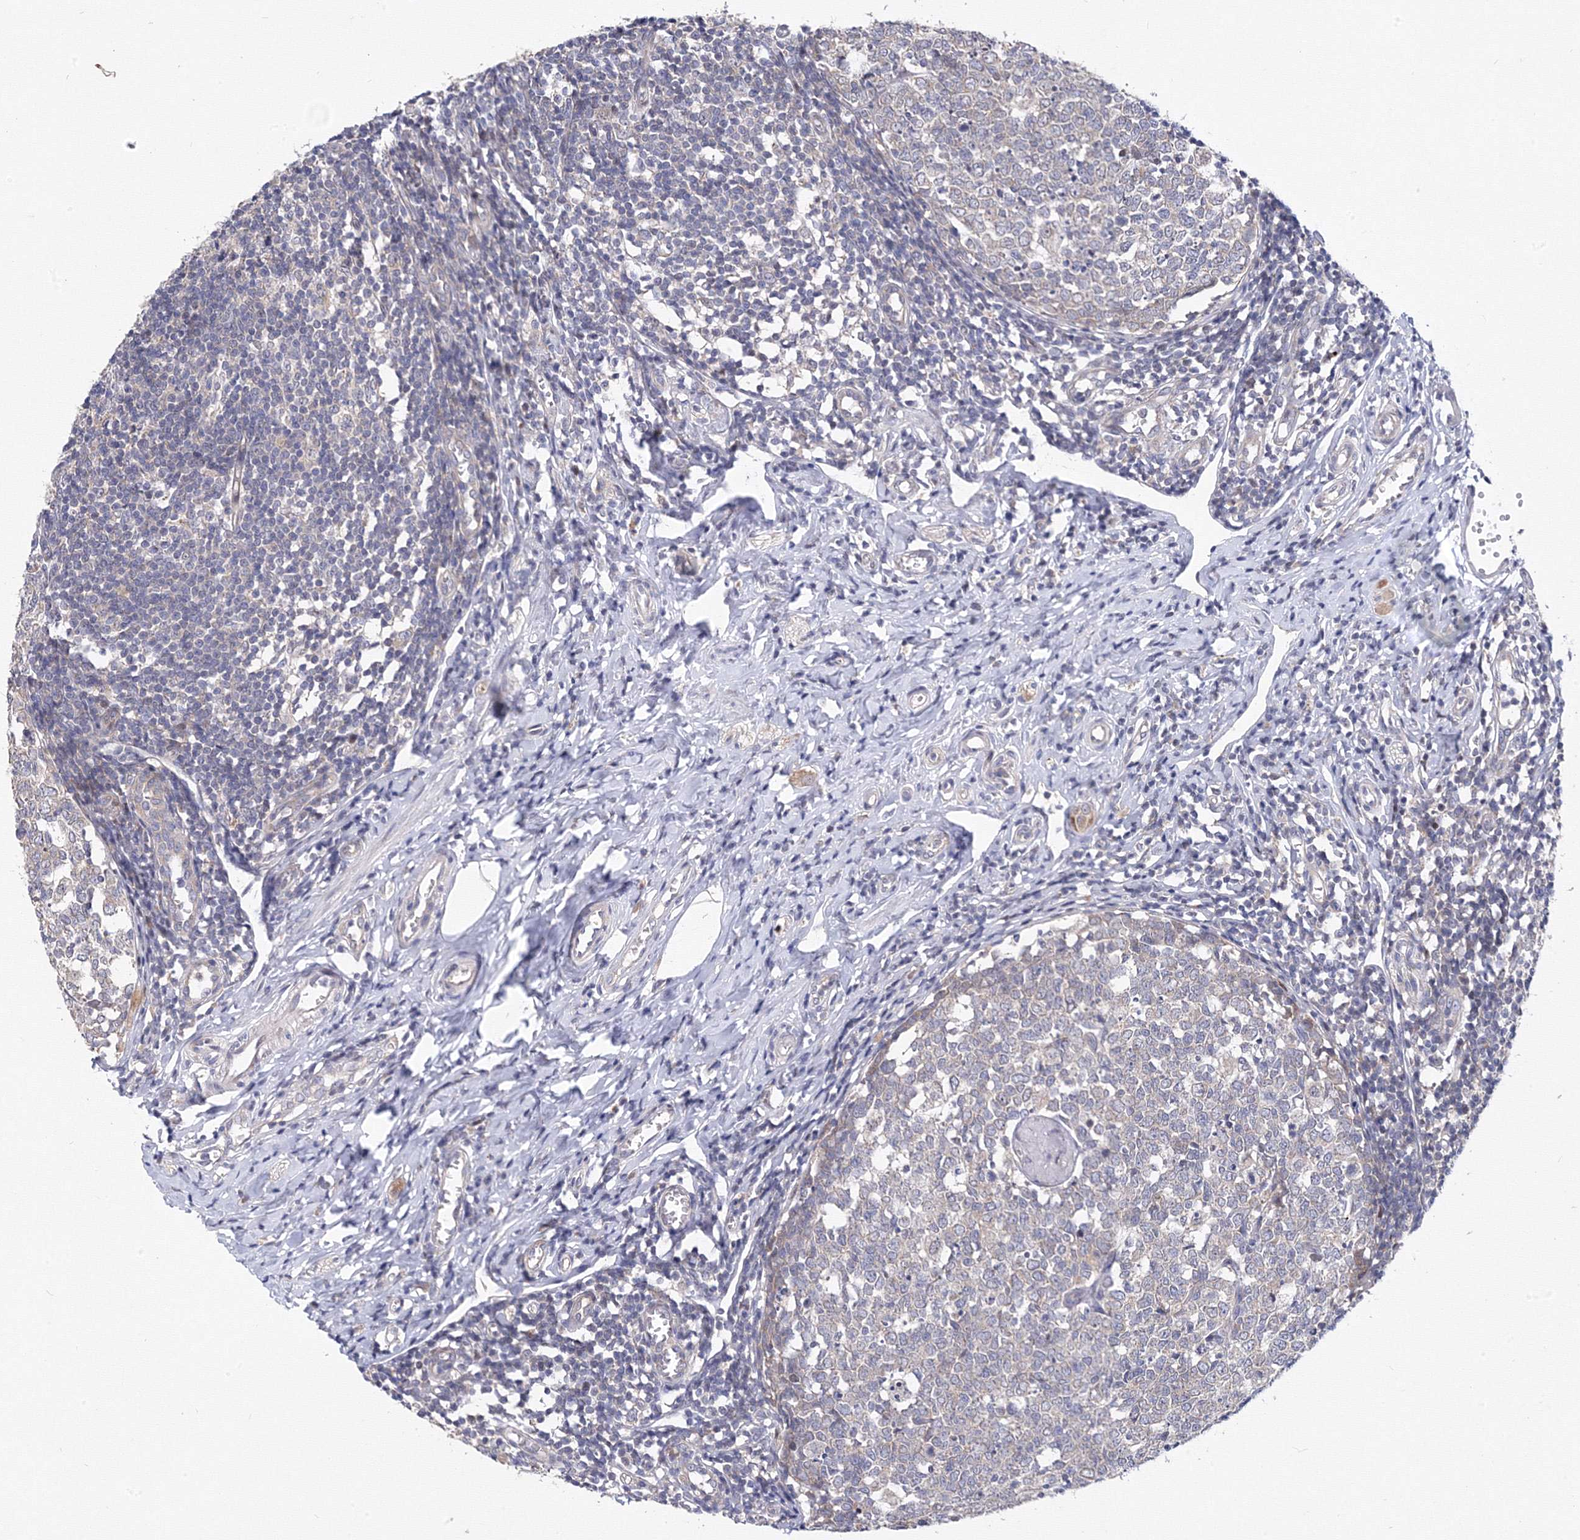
{"staining": {"intensity": "moderate", "quantity": ">75%", "location": "cytoplasmic/membranous"}, "tissue": "appendix", "cell_type": "Glandular cells", "image_type": "normal", "snomed": [{"axis": "morphology", "description": "Normal tissue, NOS"}, {"axis": "topography", "description": "Appendix"}], "caption": "Protein staining of normal appendix reveals moderate cytoplasmic/membranous positivity in about >75% of glandular cells. The staining is performed using DAB brown chromogen to label protein expression. The nuclei are counter-stained blue using hematoxylin.", "gene": "GPN1", "patient": {"sex": "male", "age": 14}}